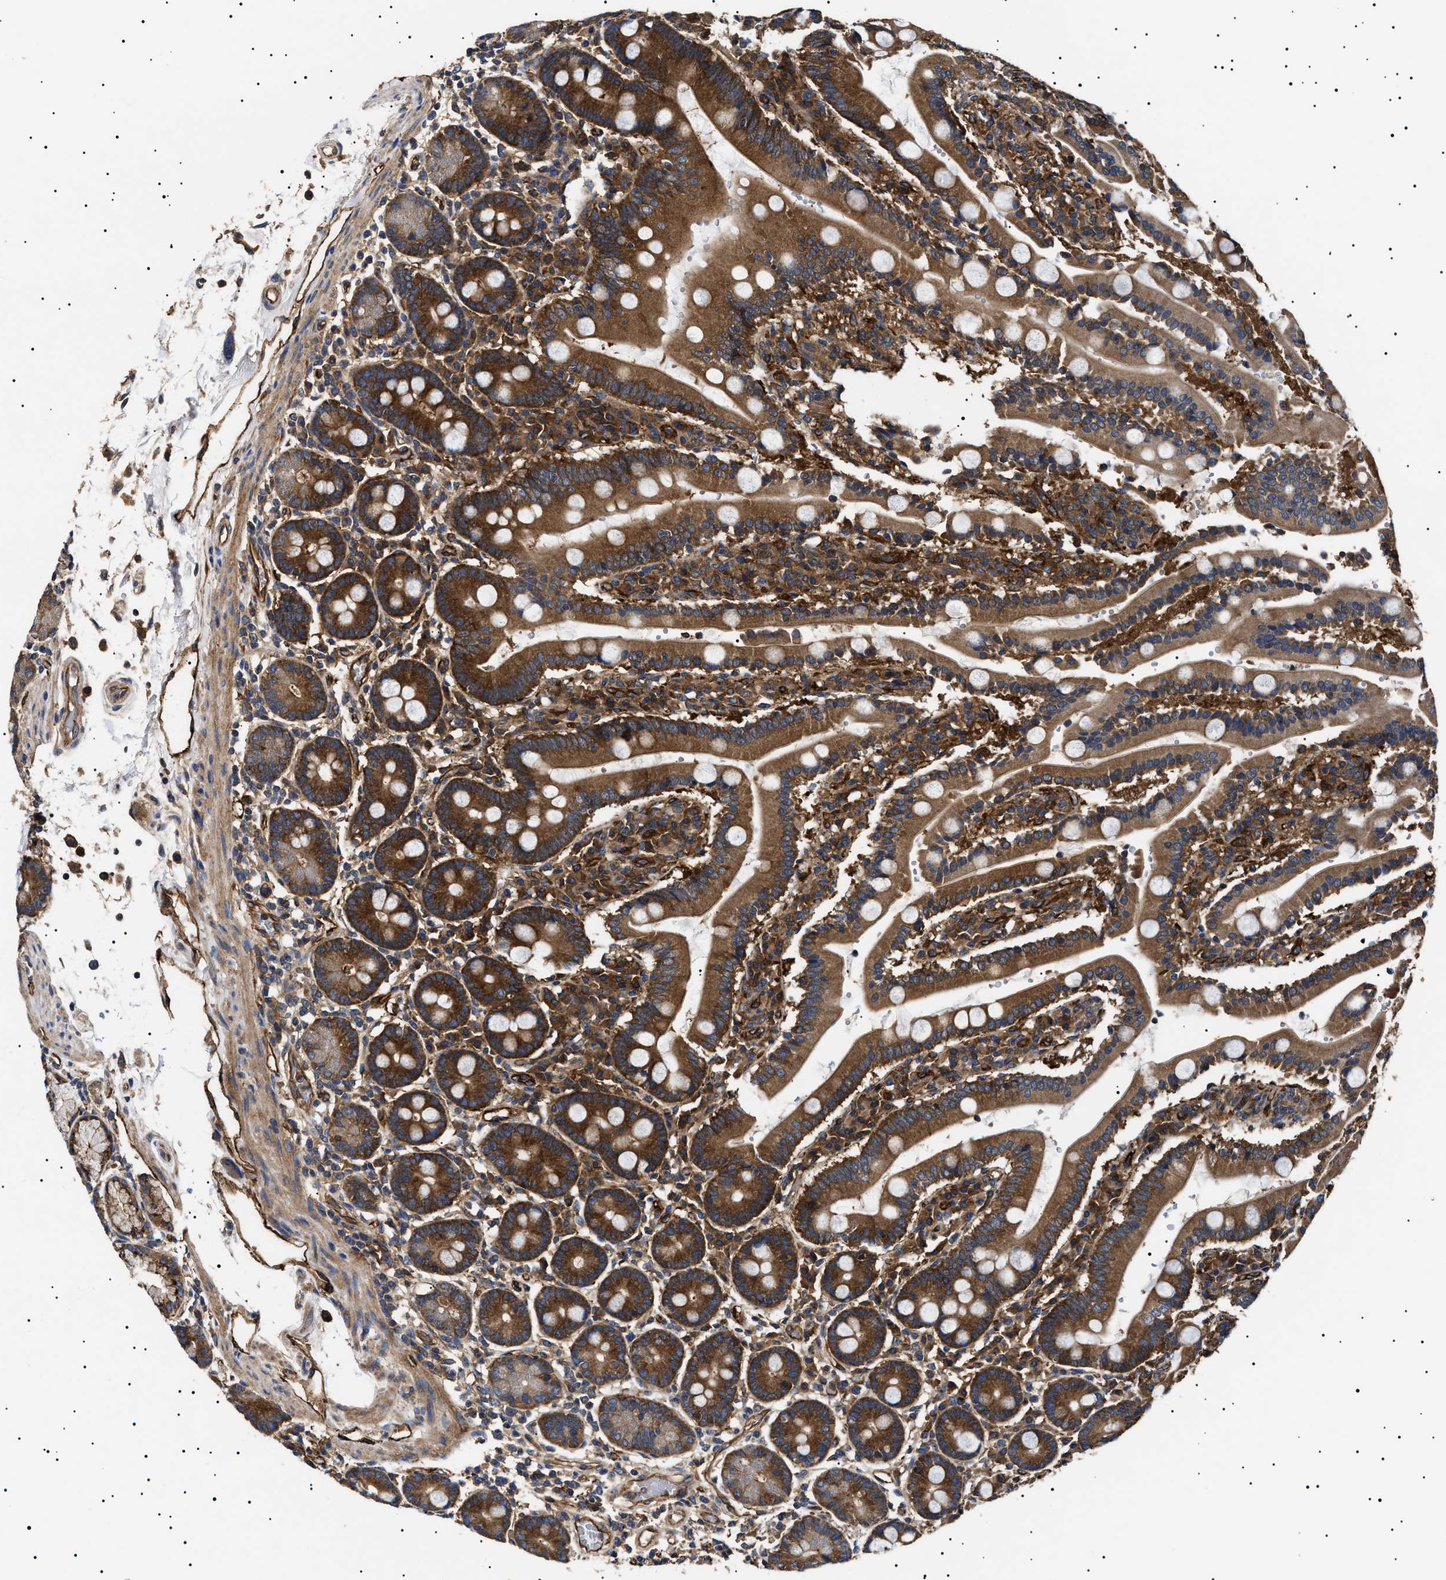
{"staining": {"intensity": "strong", "quantity": ">75%", "location": "cytoplasmic/membranous"}, "tissue": "duodenum", "cell_type": "Glandular cells", "image_type": "normal", "snomed": [{"axis": "morphology", "description": "Normal tissue, NOS"}, {"axis": "topography", "description": "Small intestine, NOS"}], "caption": "Protein staining demonstrates strong cytoplasmic/membranous expression in approximately >75% of glandular cells in benign duodenum. (DAB (3,3'-diaminobenzidine) IHC, brown staining for protein, blue staining for nuclei).", "gene": "TPP2", "patient": {"sex": "female", "age": 71}}